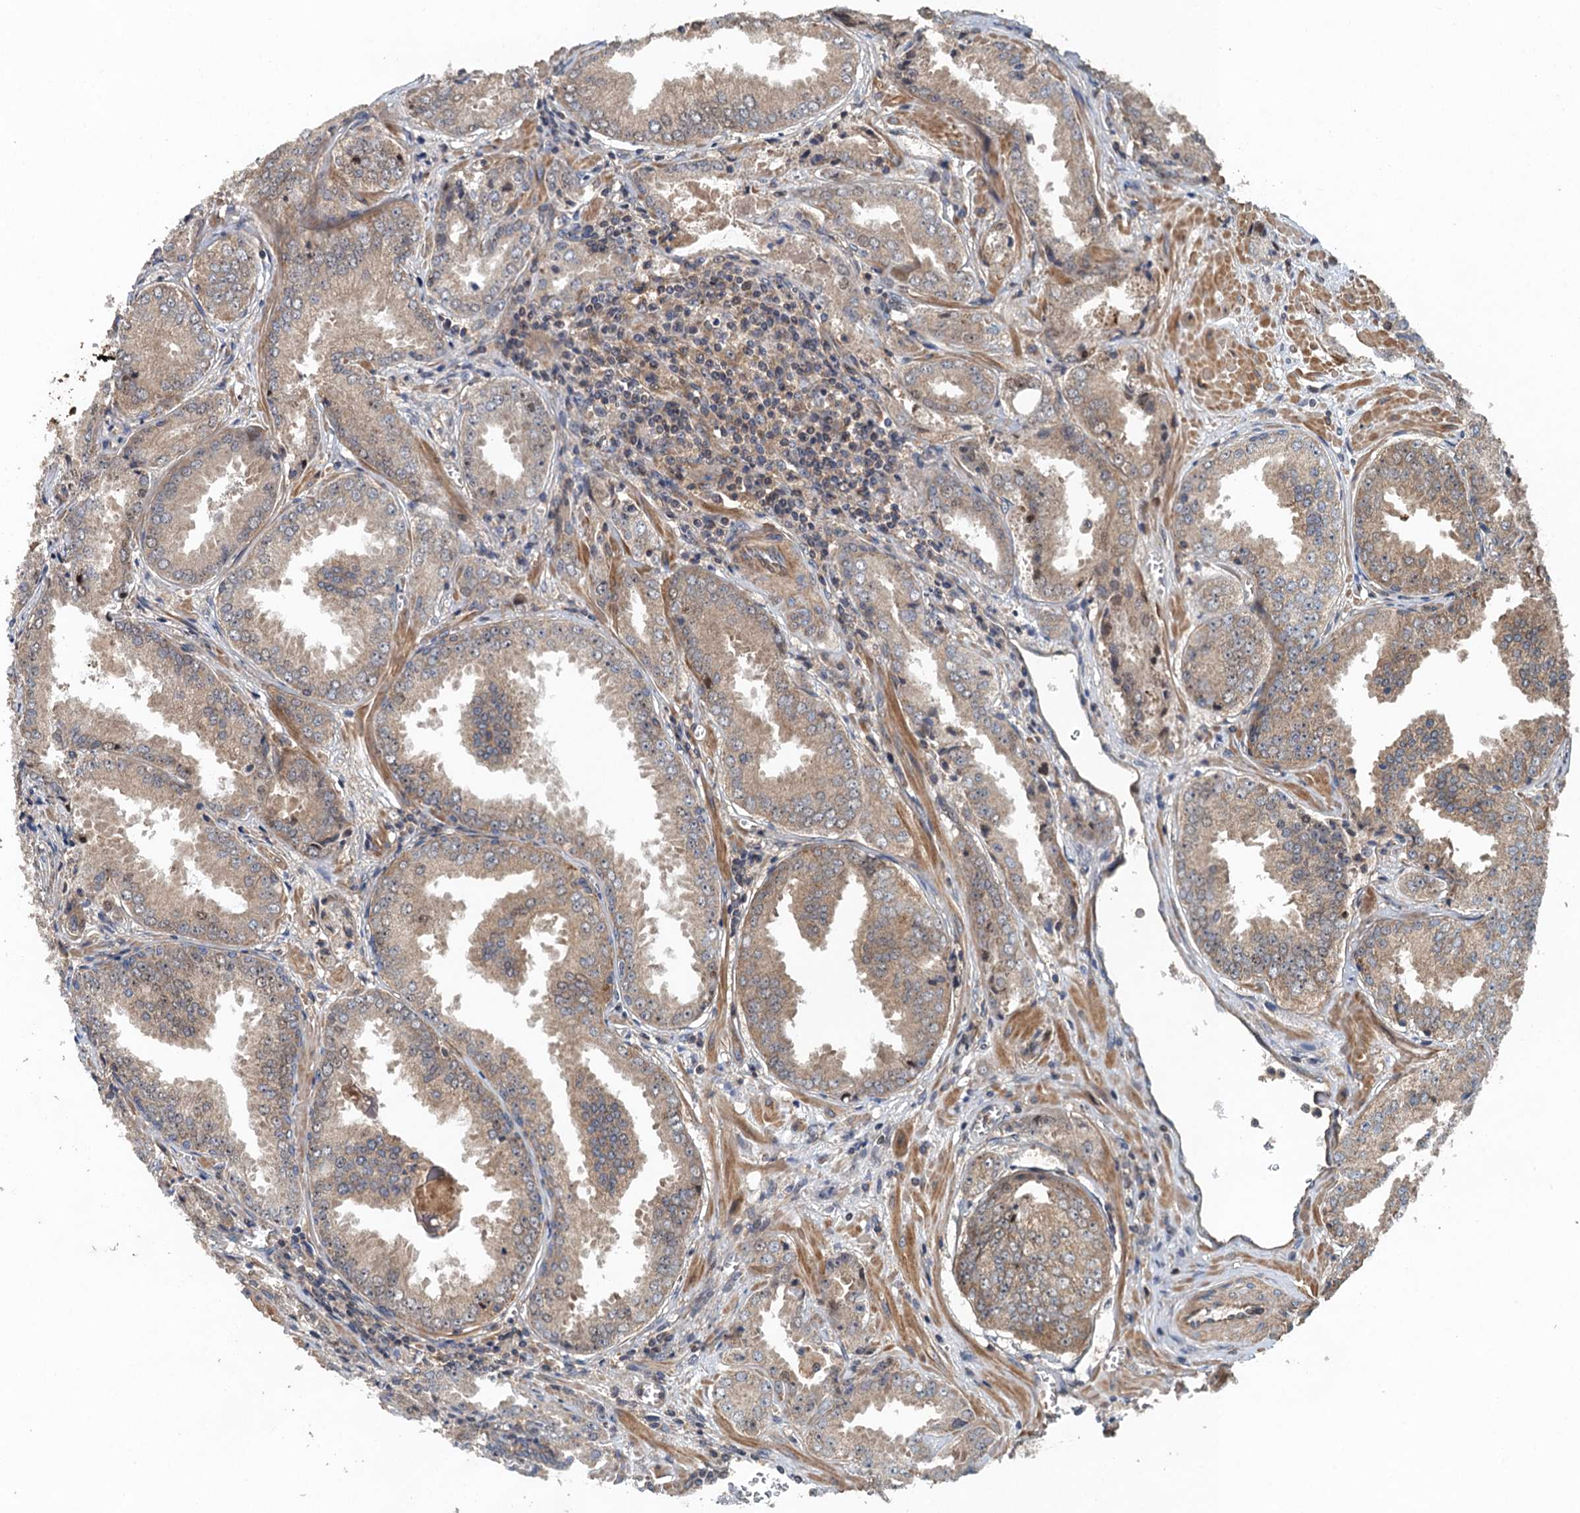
{"staining": {"intensity": "weak", "quantity": ">75%", "location": "cytoplasmic/membranous"}, "tissue": "prostate cancer", "cell_type": "Tumor cells", "image_type": "cancer", "snomed": [{"axis": "morphology", "description": "Adenocarcinoma, Low grade"}, {"axis": "topography", "description": "Prostate"}], "caption": "The histopathology image shows immunohistochemical staining of low-grade adenocarcinoma (prostate). There is weak cytoplasmic/membranous positivity is present in about >75% of tumor cells.", "gene": "BORCS5", "patient": {"sex": "male", "age": 67}}